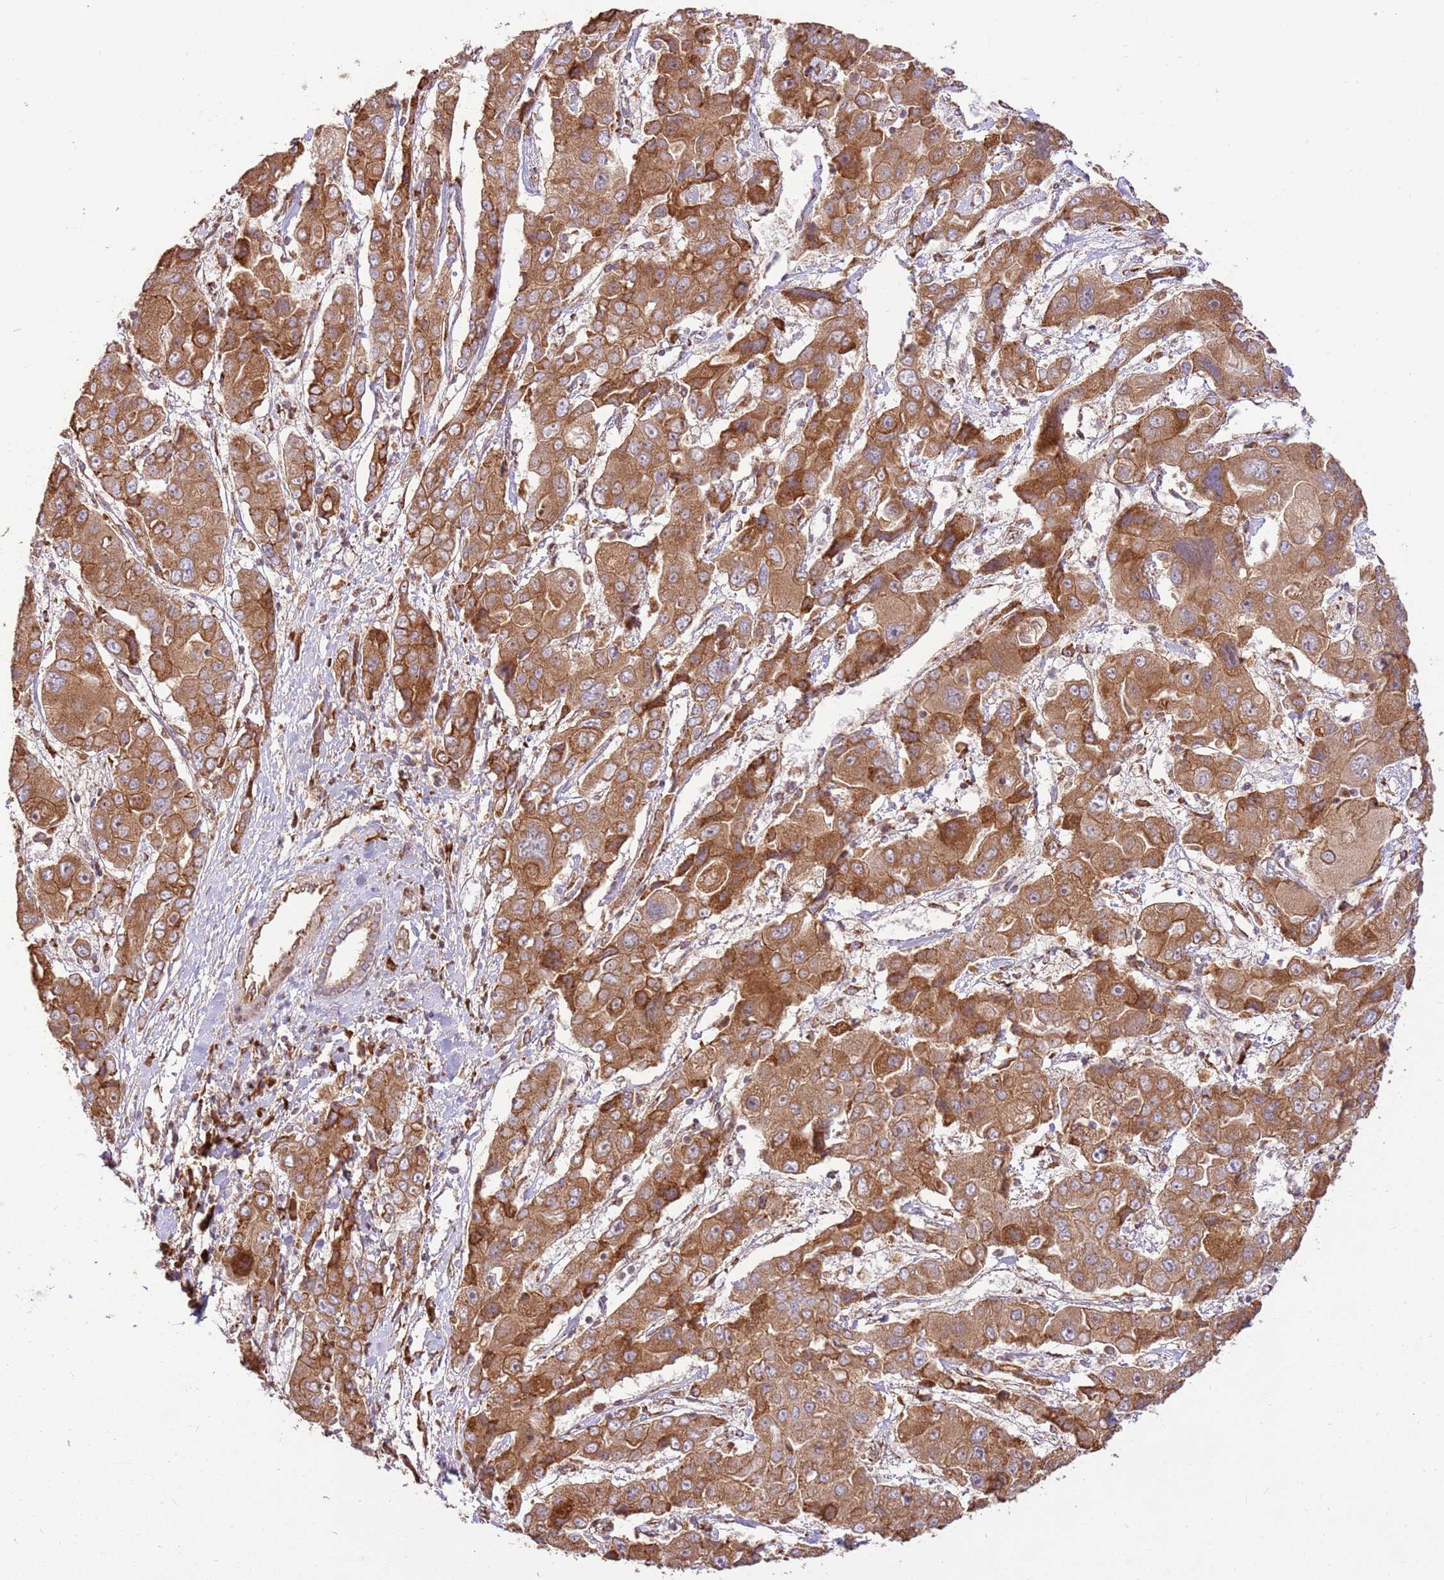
{"staining": {"intensity": "strong", "quantity": ">75%", "location": "cytoplasmic/membranous"}, "tissue": "liver cancer", "cell_type": "Tumor cells", "image_type": "cancer", "snomed": [{"axis": "morphology", "description": "Cholangiocarcinoma"}, {"axis": "topography", "description": "Liver"}], "caption": "Protein analysis of liver cancer tissue shows strong cytoplasmic/membranous expression in approximately >75% of tumor cells.", "gene": "SPATA2L", "patient": {"sex": "male", "age": 67}}